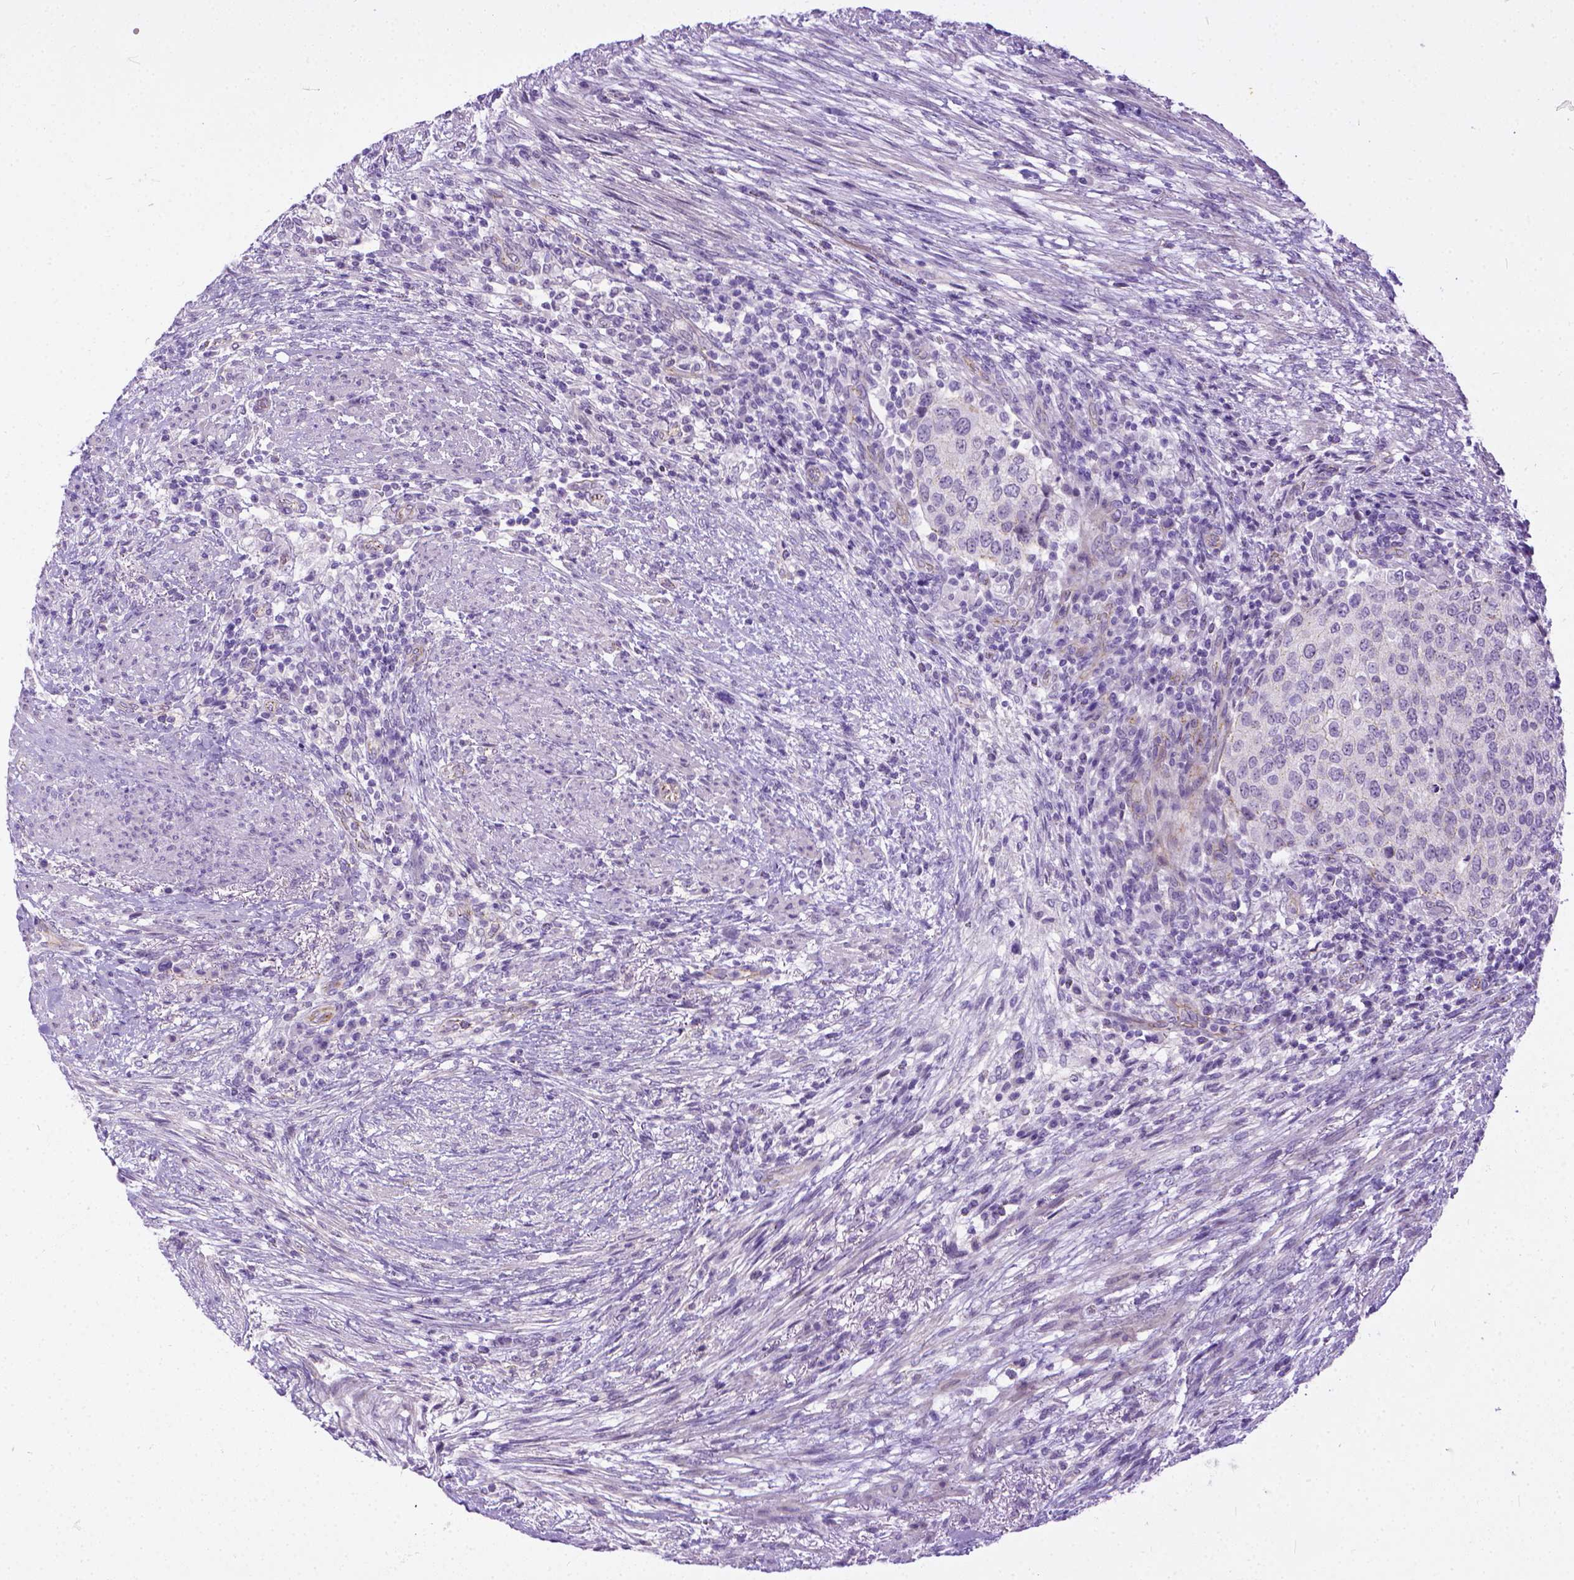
{"staining": {"intensity": "negative", "quantity": "none", "location": "none"}, "tissue": "urothelial cancer", "cell_type": "Tumor cells", "image_type": "cancer", "snomed": [{"axis": "morphology", "description": "Urothelial carcinoma, High grade"}, {"axis": "topography", "description": "Urinary bladder"}], "caption": "High power microscopy micrograph of an IHC image of urothelial cancer, revealing no significant positivity in tumor cells.", "gene": "ADGRF1", "patient": {"sex": "female", "age": 78}}